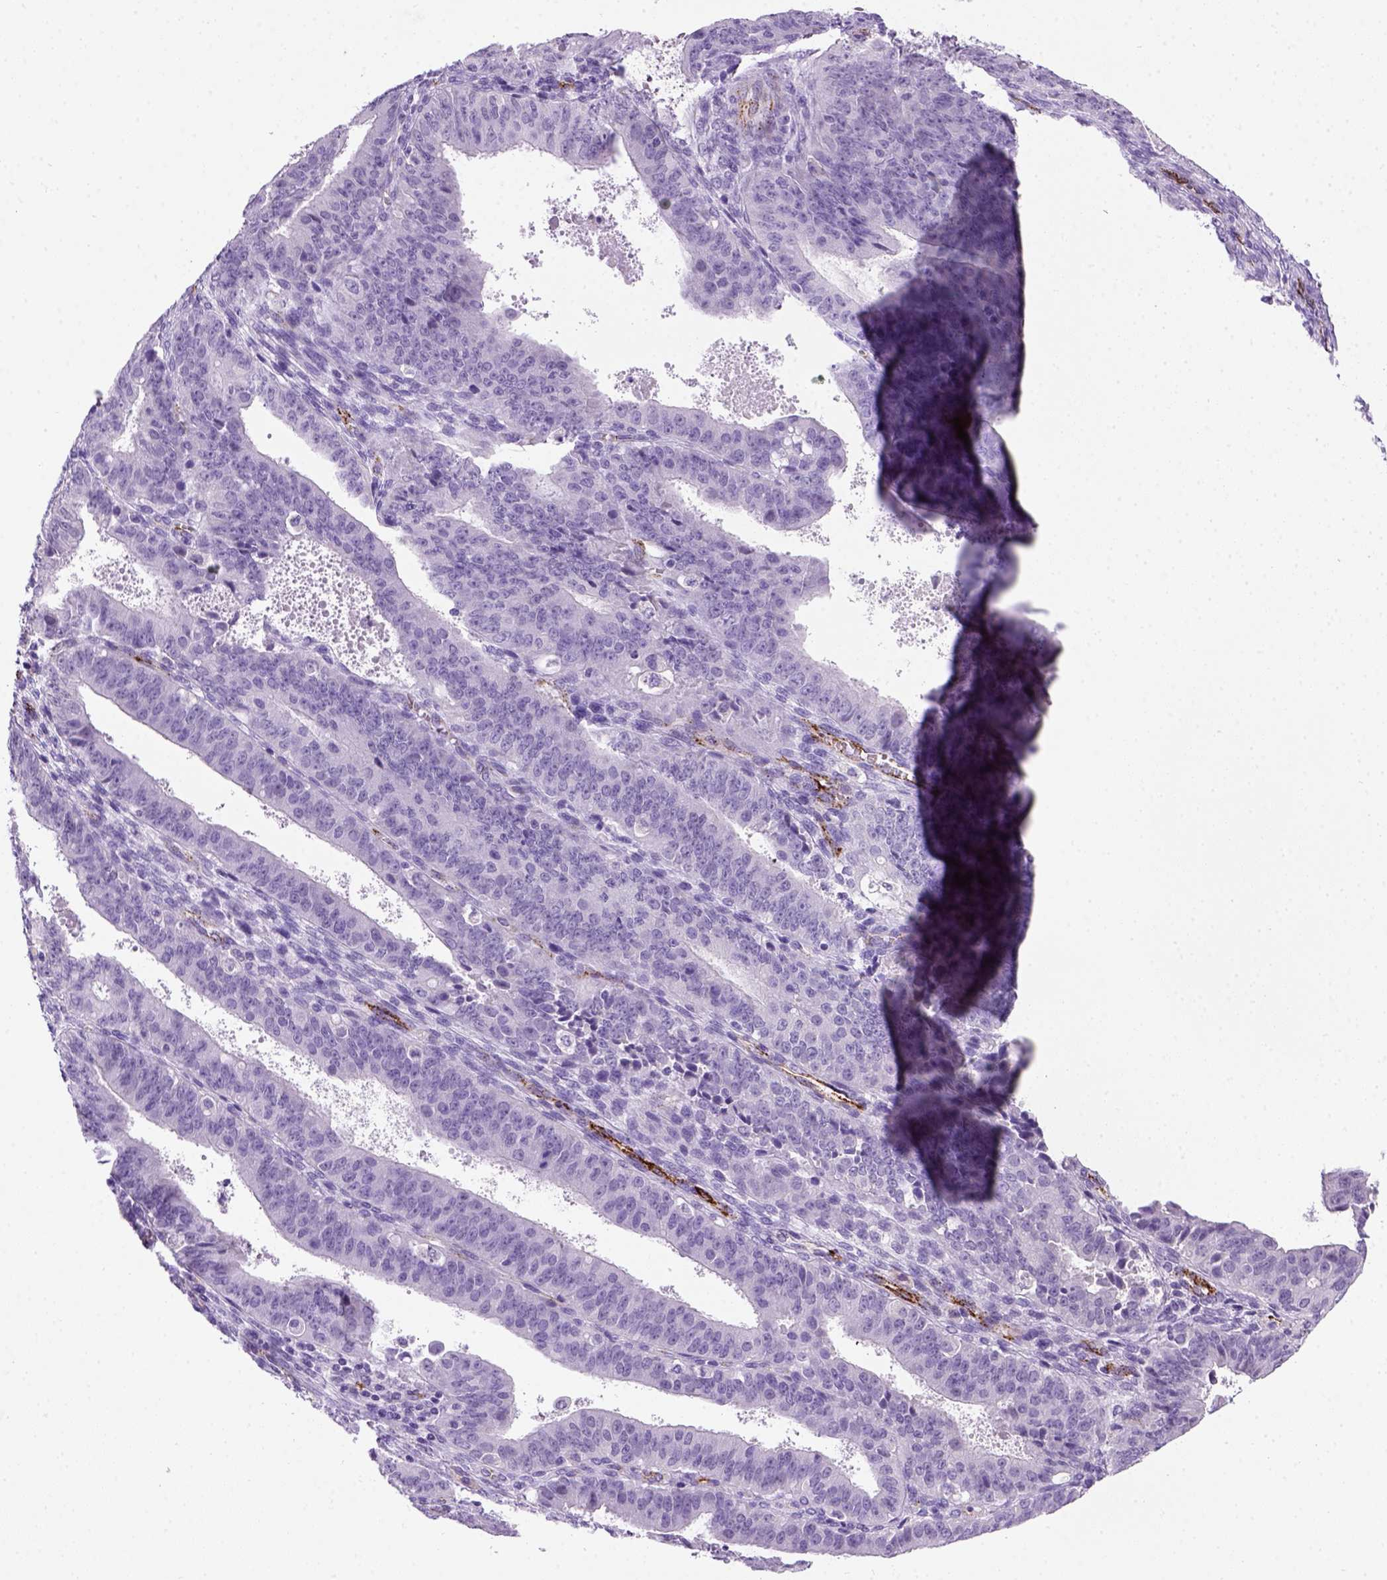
{"staining": {"intensity": "negative", "quantity": "none", "location": "none"}, "tissue": "ovarian cancer", "cell_type": "Tumor cells", "image_type": "cancer", "snomed": [{"axis": "morphology", "description": "Carcinoma, endometroid"}, {"axis": "topography", "description": "Ovary"}], "caption": "The micrograph displays no staining of tumor cells in ovarian cancer.", "gene": "VWF", "patient": {"sex": "female", "age": 42}}